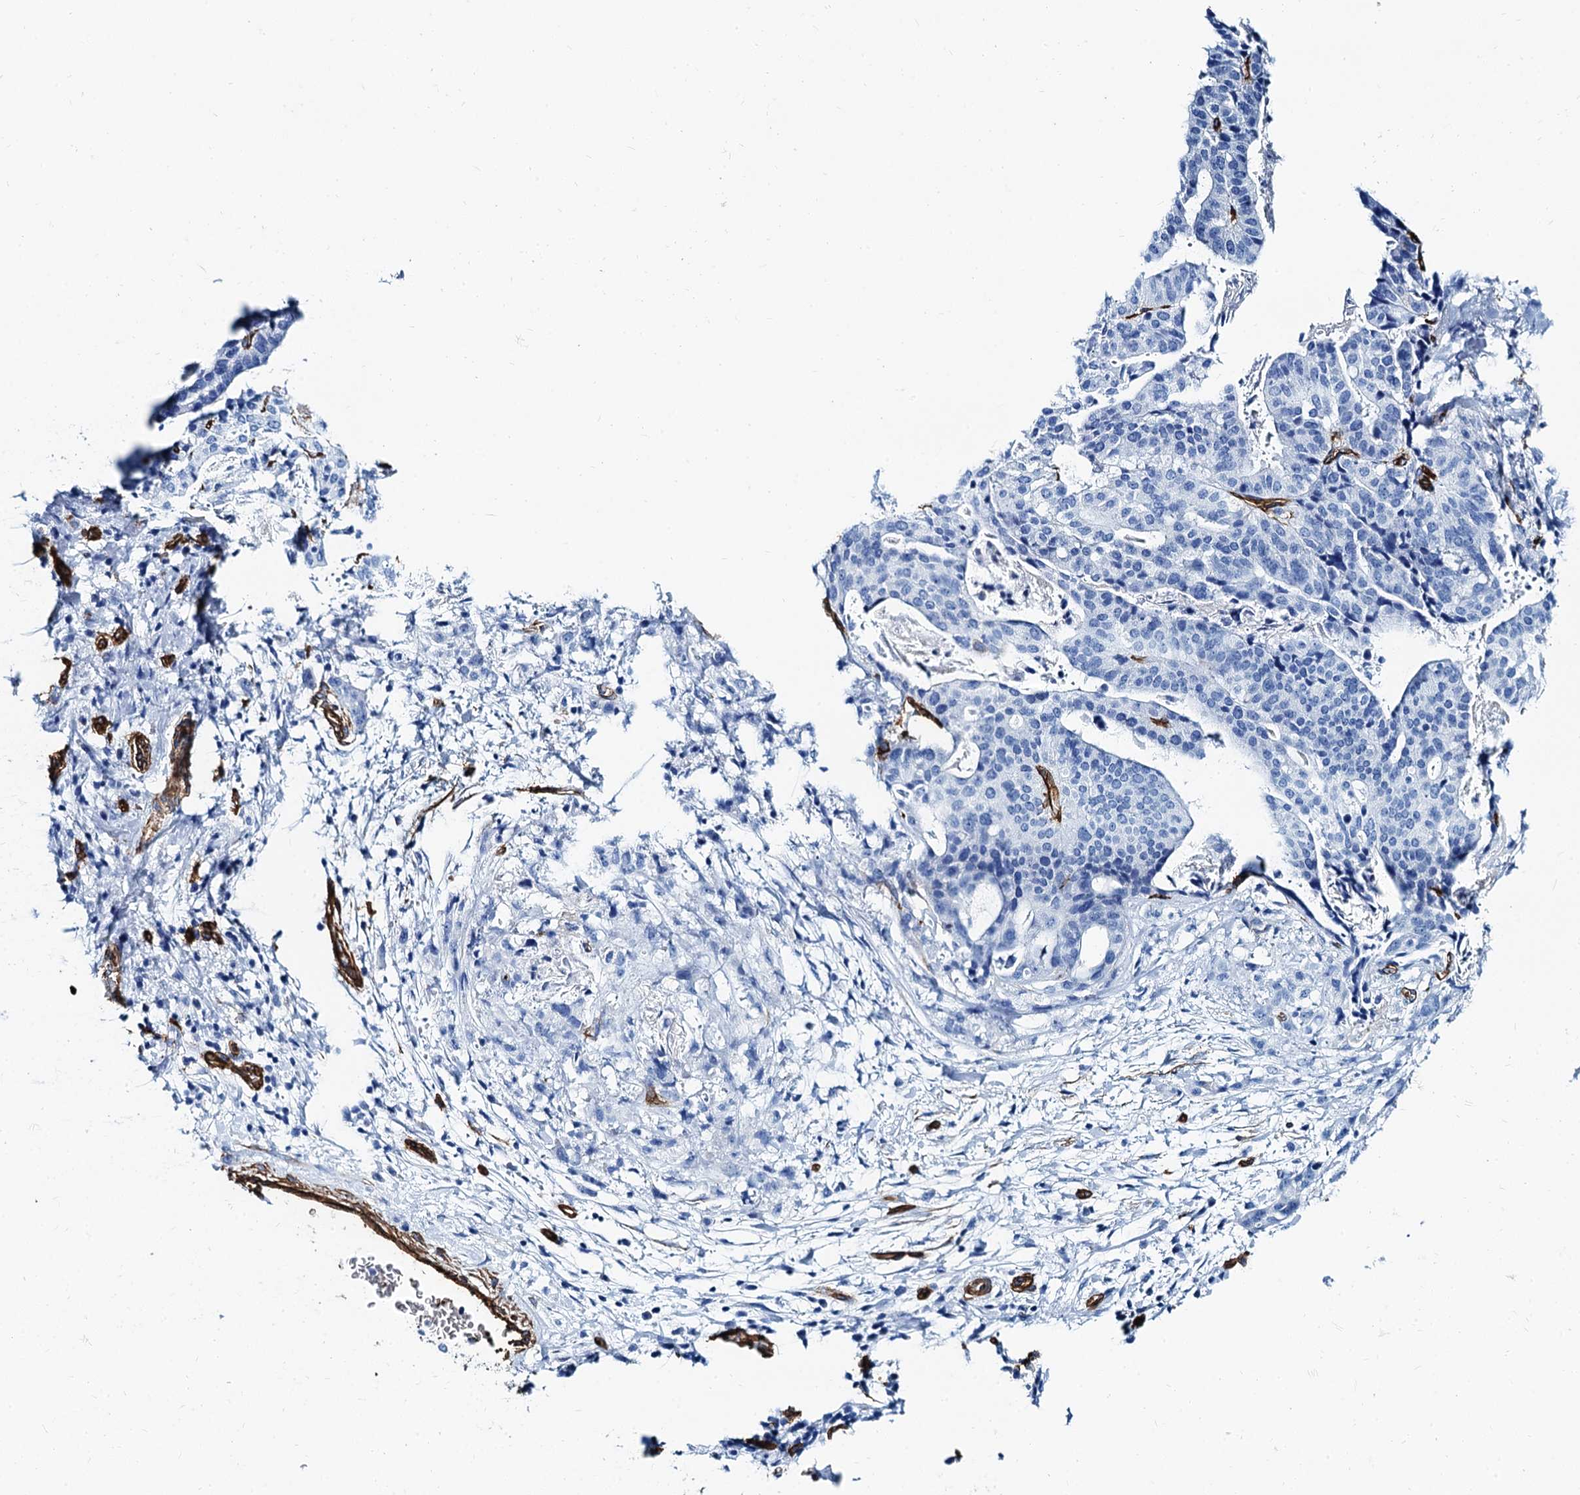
{"staining": {"intensity": "negative", "quantity": "none", "location": "none"}, "tissue": "stomach cancer", "cell_type": "Tumor cells", "image_type": "cancer", "snomed": [{"axis": "morphology", "description": "Adenocarcinoma, NOS"}, {"axis": "topography", "description": "Stomach"}], "caption": "This is a image of immunohistochemistry (IHC) staining of stomach adenocarcinoma, which shows no expression in tumor cells.", "gene": "CAVIN2", "patient": {"sex": "male", "age": 48}}